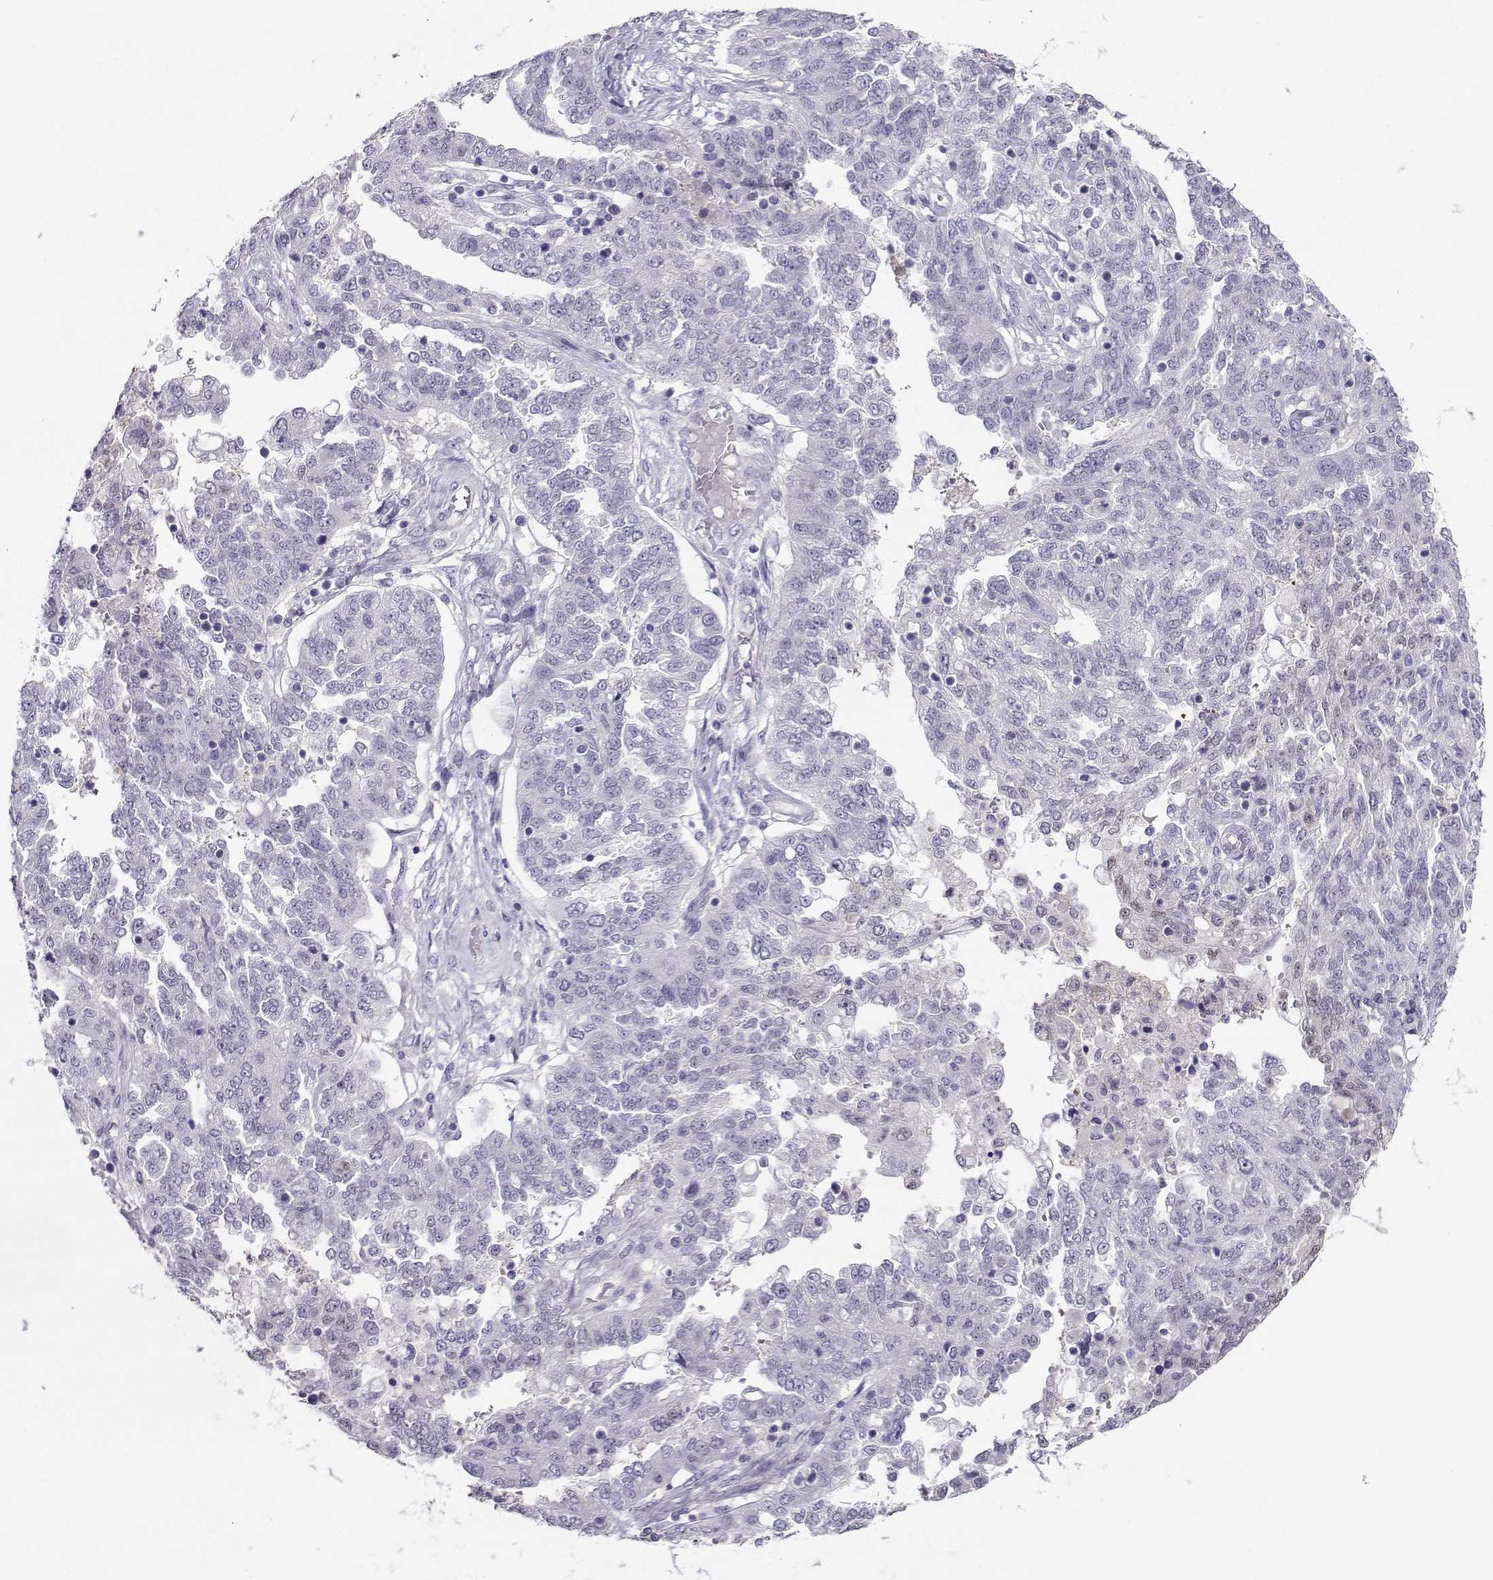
{"staining": {"intensity": "weak", "quantity": "<25%", "location": "nuclear"}, "tissue": "ovarian cancer", "cell_type": "Tumor cells", "image_type": "cancer", "snomed": [{"axis": "morphology", "description": "Cystadenocarcinoma, serous, NOS"}, {"axis": "topography", "description": "Ovary"}], "caption": "The immunohistochemistry image has no significant expression in tumor cells of ovarian cancer (serous cystadenocarcinoma) tissue.", "gene": "PGK1", "patient": {"sex": "female", "age": 67}}